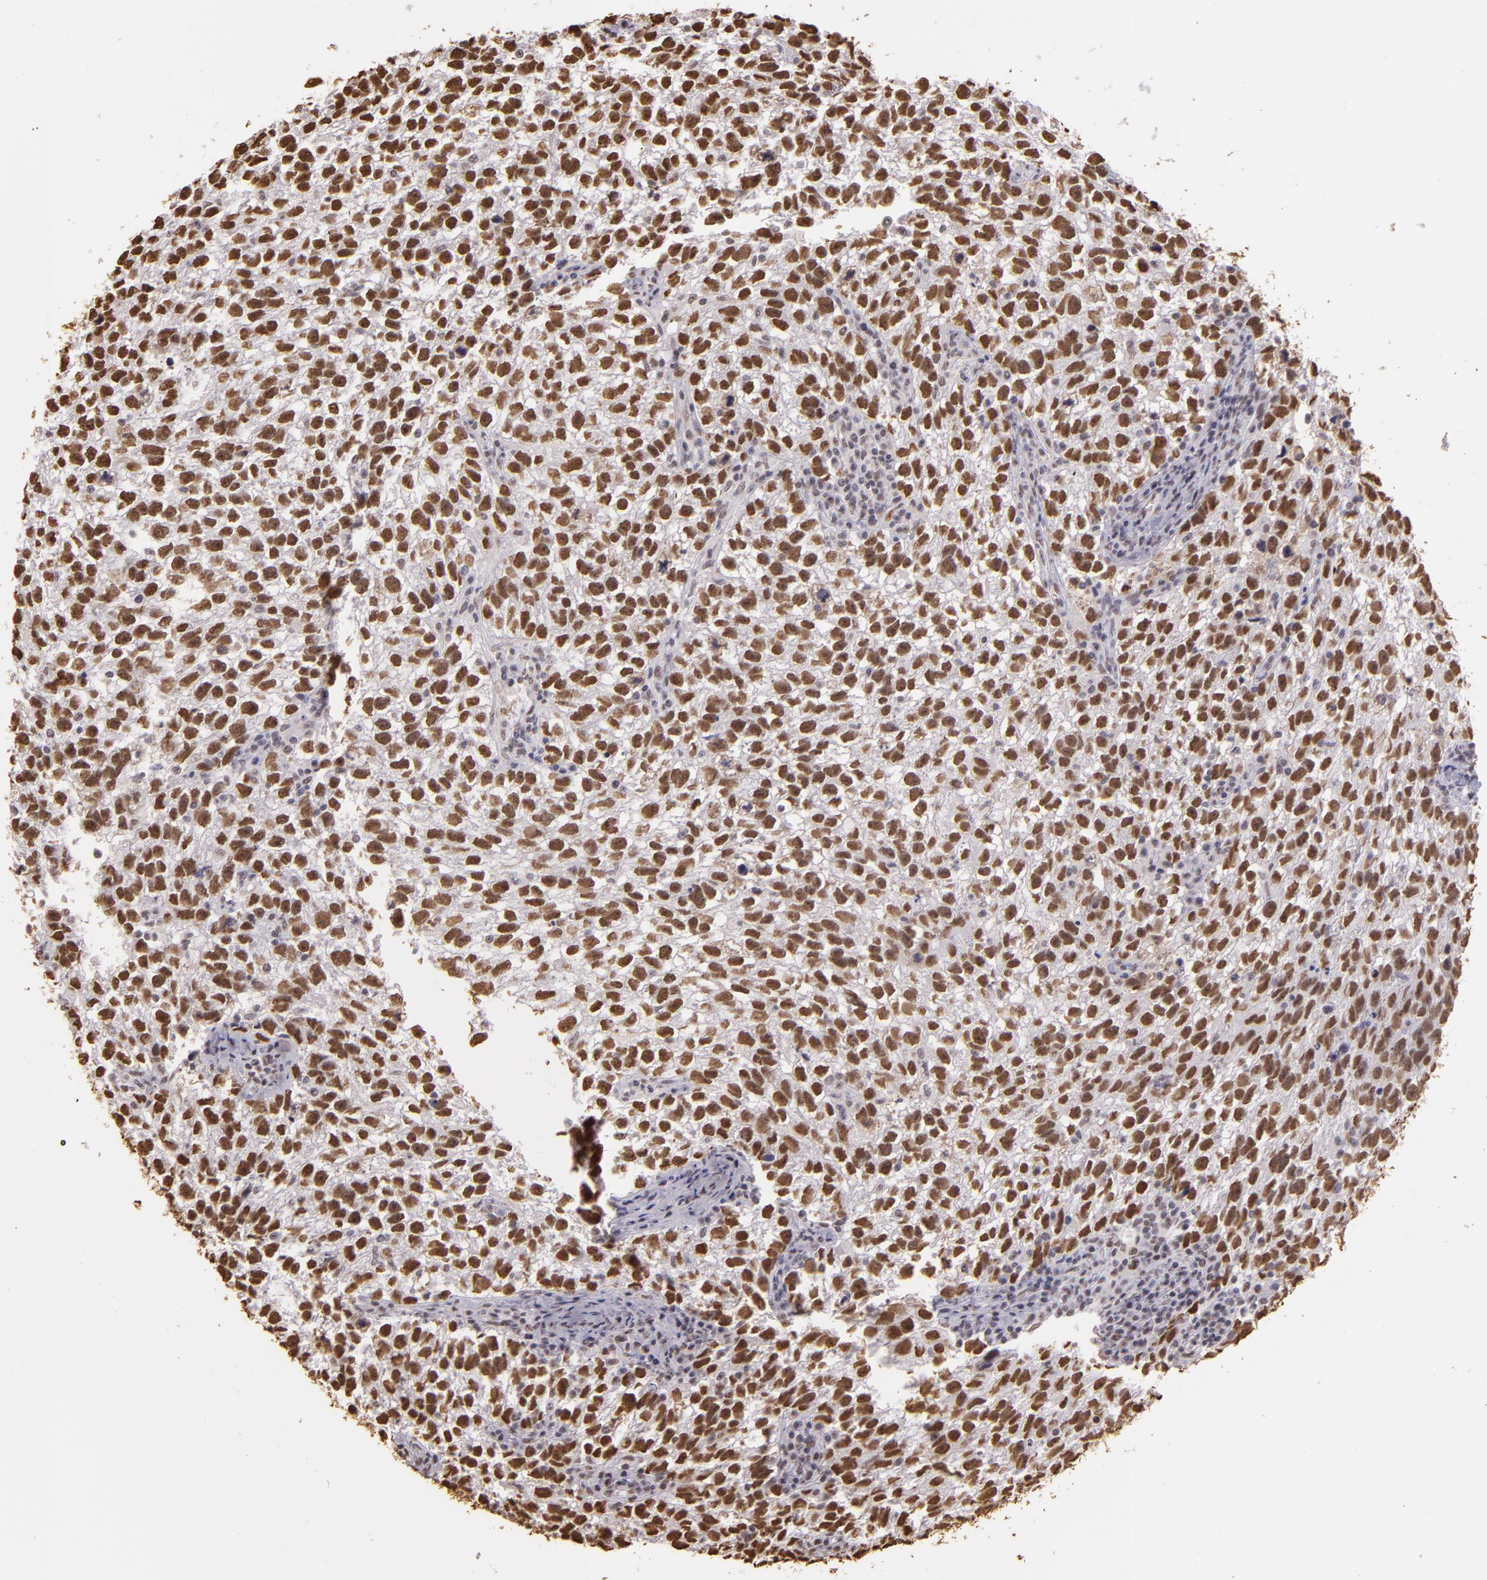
{"staining": {"intensity": "strong", "quantity": ">75%", "location": "nuclear"}, "tissue": "testis cancer", "cell_type": "Tumor cells", "image_type": "cancer", "snomed": [{"axis": "morphology", "description": "Seminoma, NOS"}, {"axis": "topography", "description": "Testis"}], "caption": "This is an image of immunohistochemistry (IHC) staining of testis cancer, which shows strong positivity in the nuclear of tumor cells.", "gene": "PAPOLA", "patient": {"sex": "male", "age": 38}}